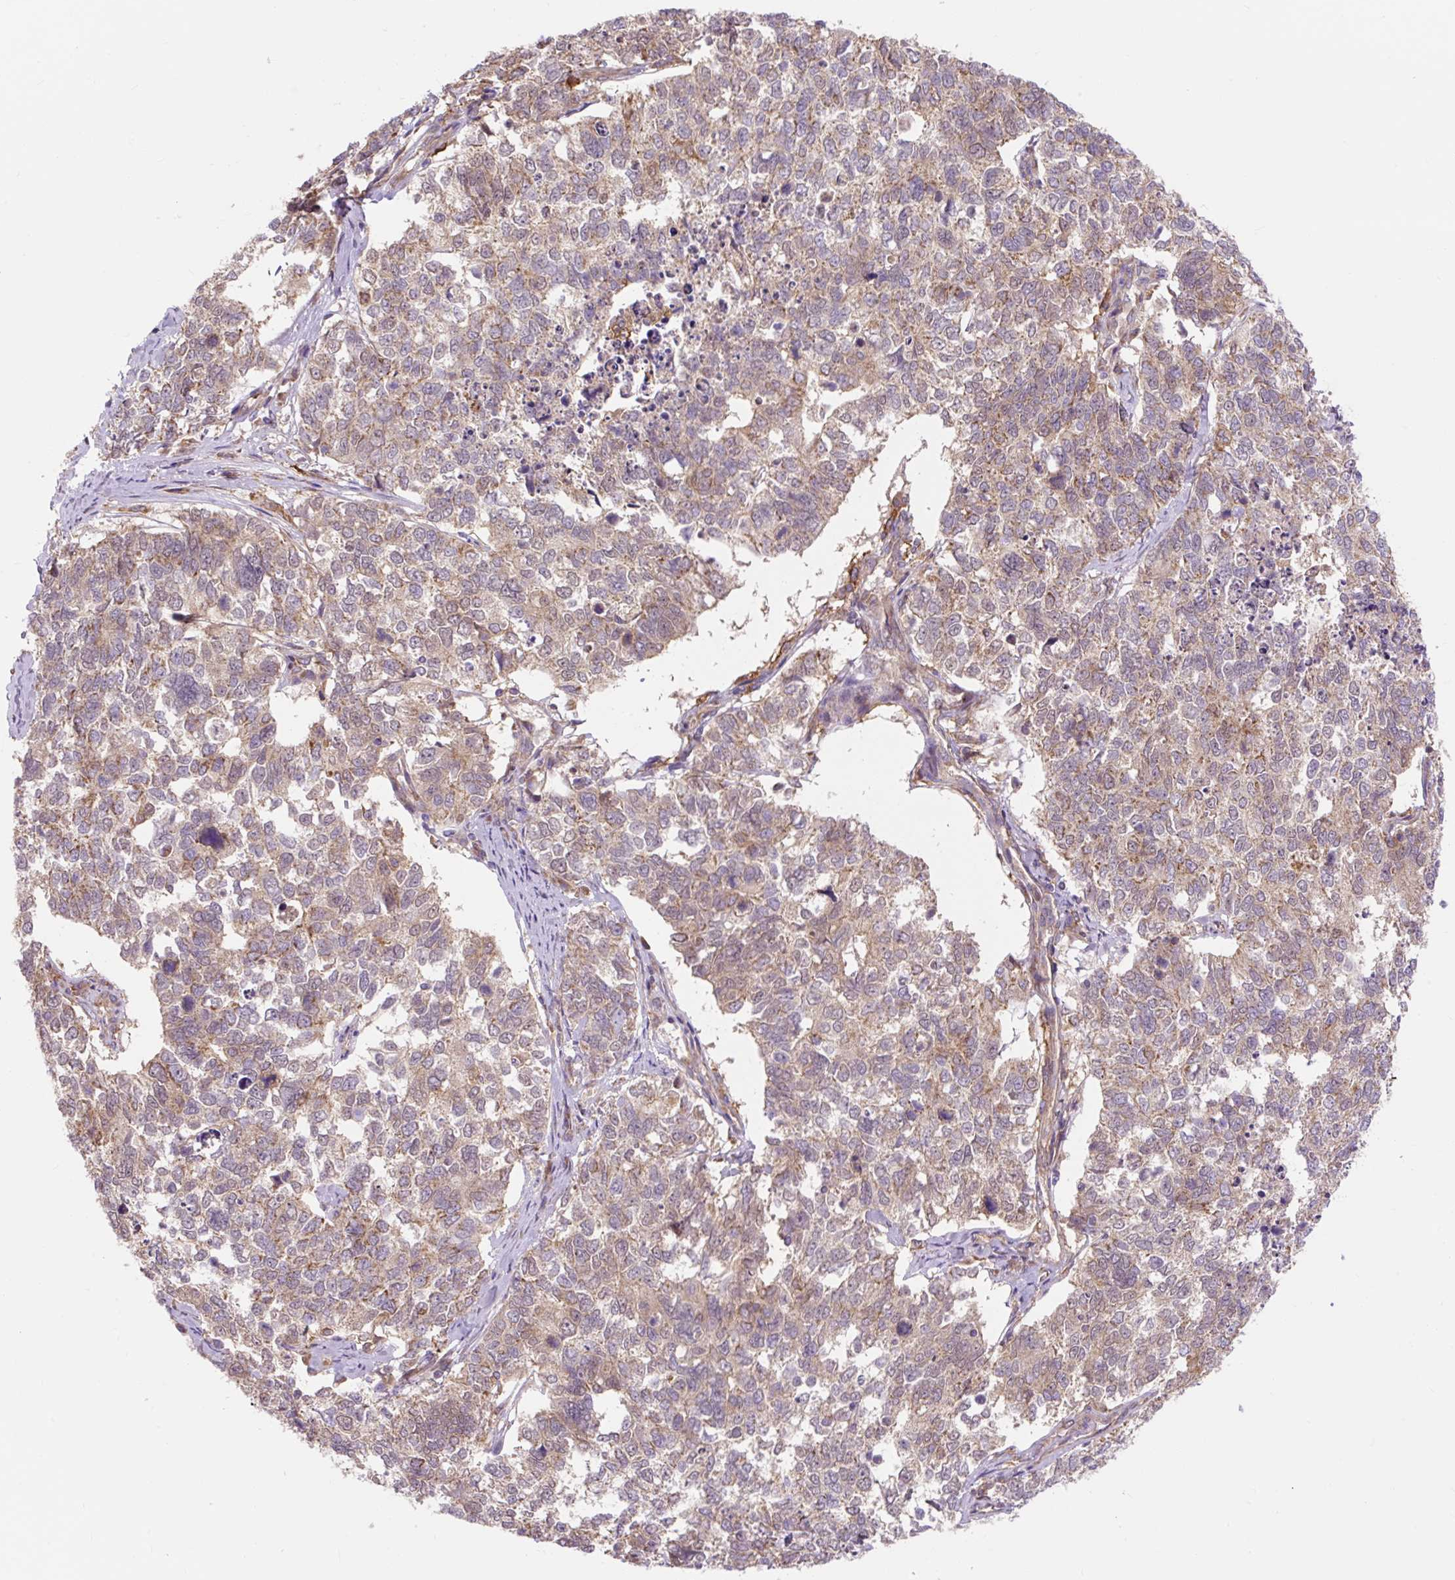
{"staining": {"intensity": "weak", "quantity": ">75%", "location": "cytoplasmic/membranous"}, "tissue": "cervical cancer", "cell_type": "Tumor cells", "image_type": "cancer", "snomed": [{"axis": "morphology", "description": "Squamous cell carcinoma, NOS"}, {"axis": "topography", "description": "Cervix"}], "caption": "Immunohistochemistry (IHC) micrograph of neoplastic tissue: human cervical cancer stained using immunohistochemistry (IHC) shows low levels of weak protein expression localized specifically in the cytoplasmic/membranous of tumor cells, appearing as a cytoplasmic/membranous brown color.", "gene": "TRIAP1", "patient": {"sex": "female", "age": 63}}